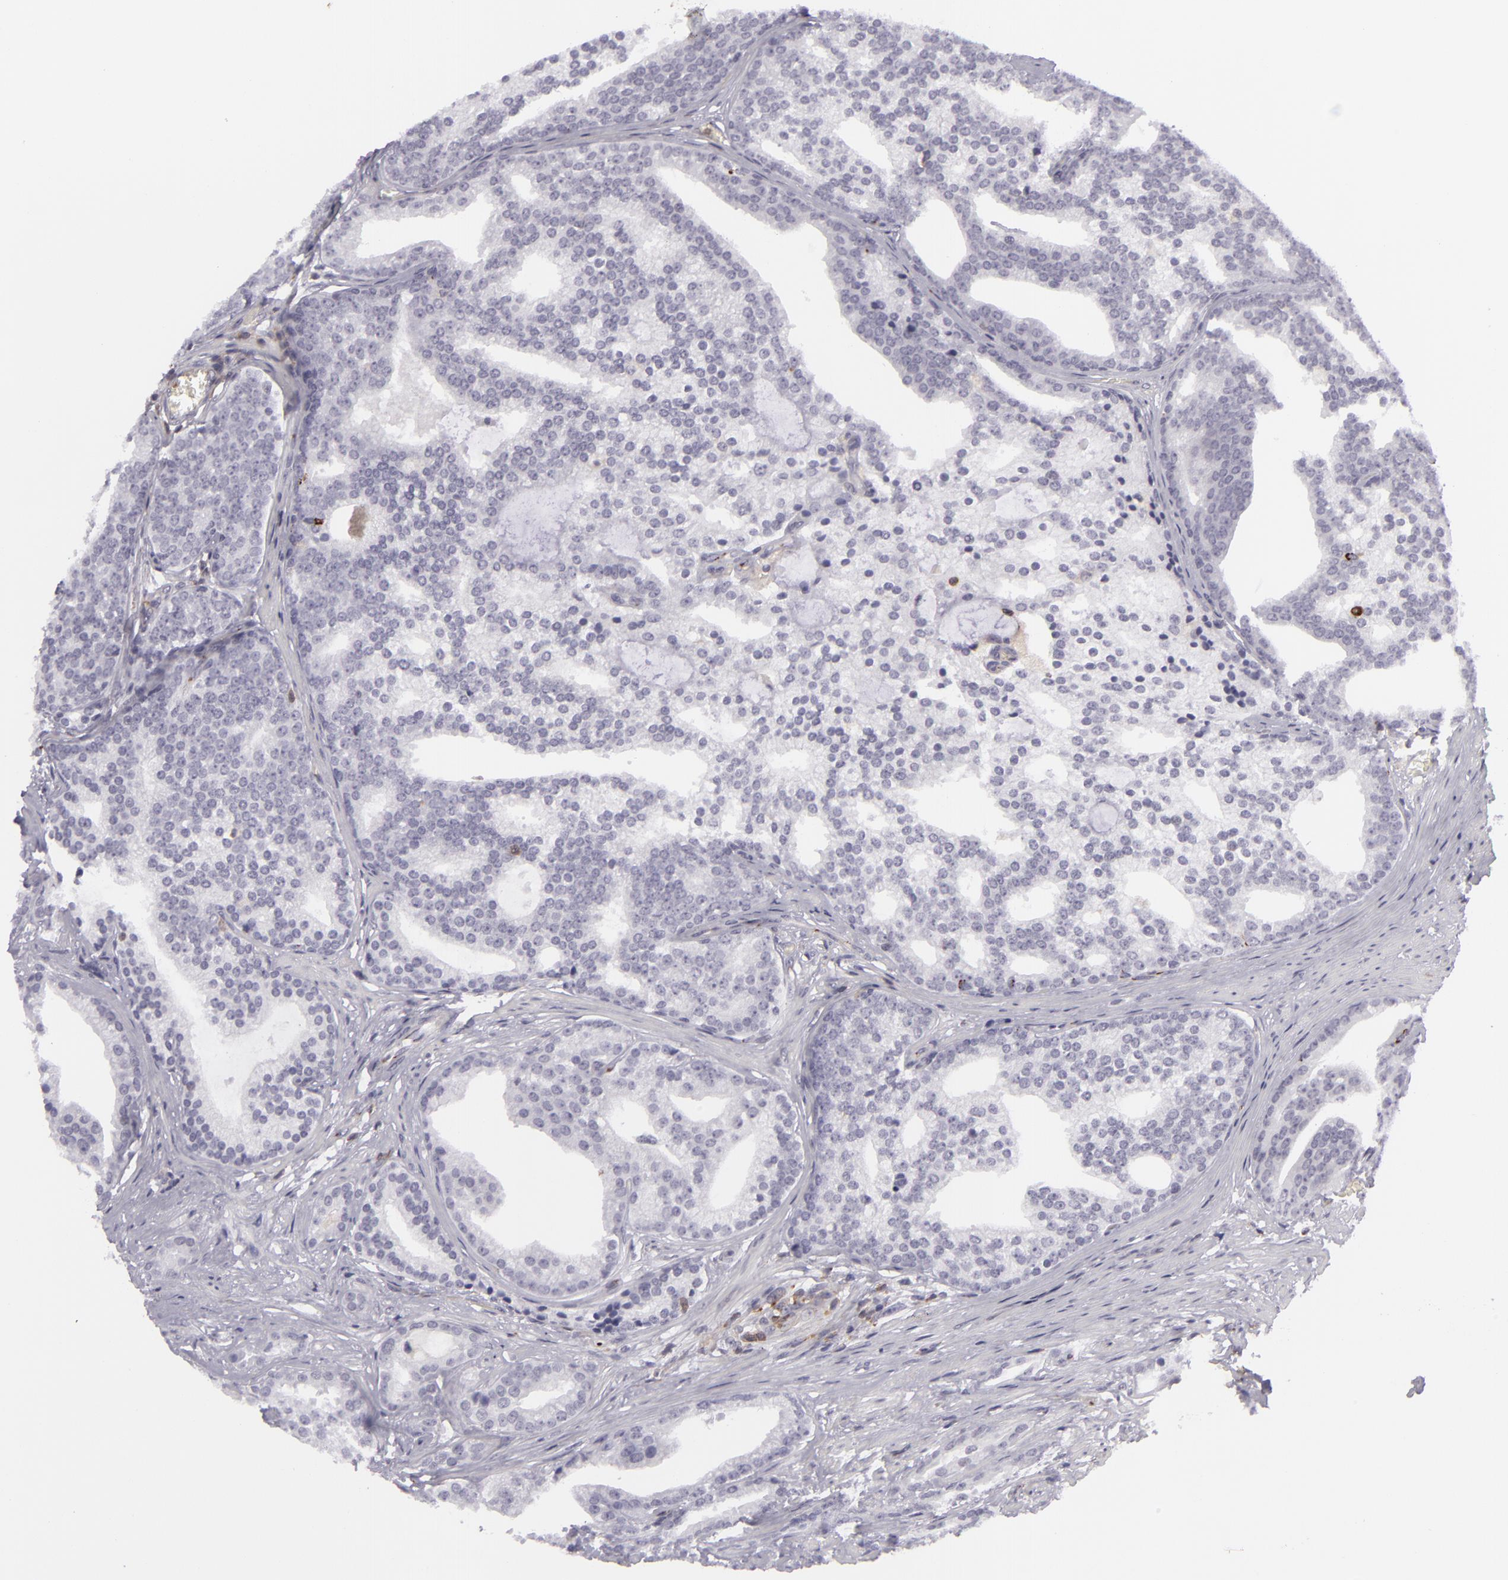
{"staining": {"intensity": "negative", "quantity": "none", "location": "none"}, "tissue": "prostate cancer", "cell_type": "Tumor cells", "image_type": "cancer", "snomed": [{"axis": "morphology", "description": "Adenocarcinoma, Low grade"}, {"axis": "topography", "description": "Prostate"}], "caption": "High power microscopy micrograph of an IHC image of prostate low-grade adenocarcinoma, revealing no significant staining in tumor cells.", "gene": "KCNAB2", "patient": {"sex": "male", "age": 71}}